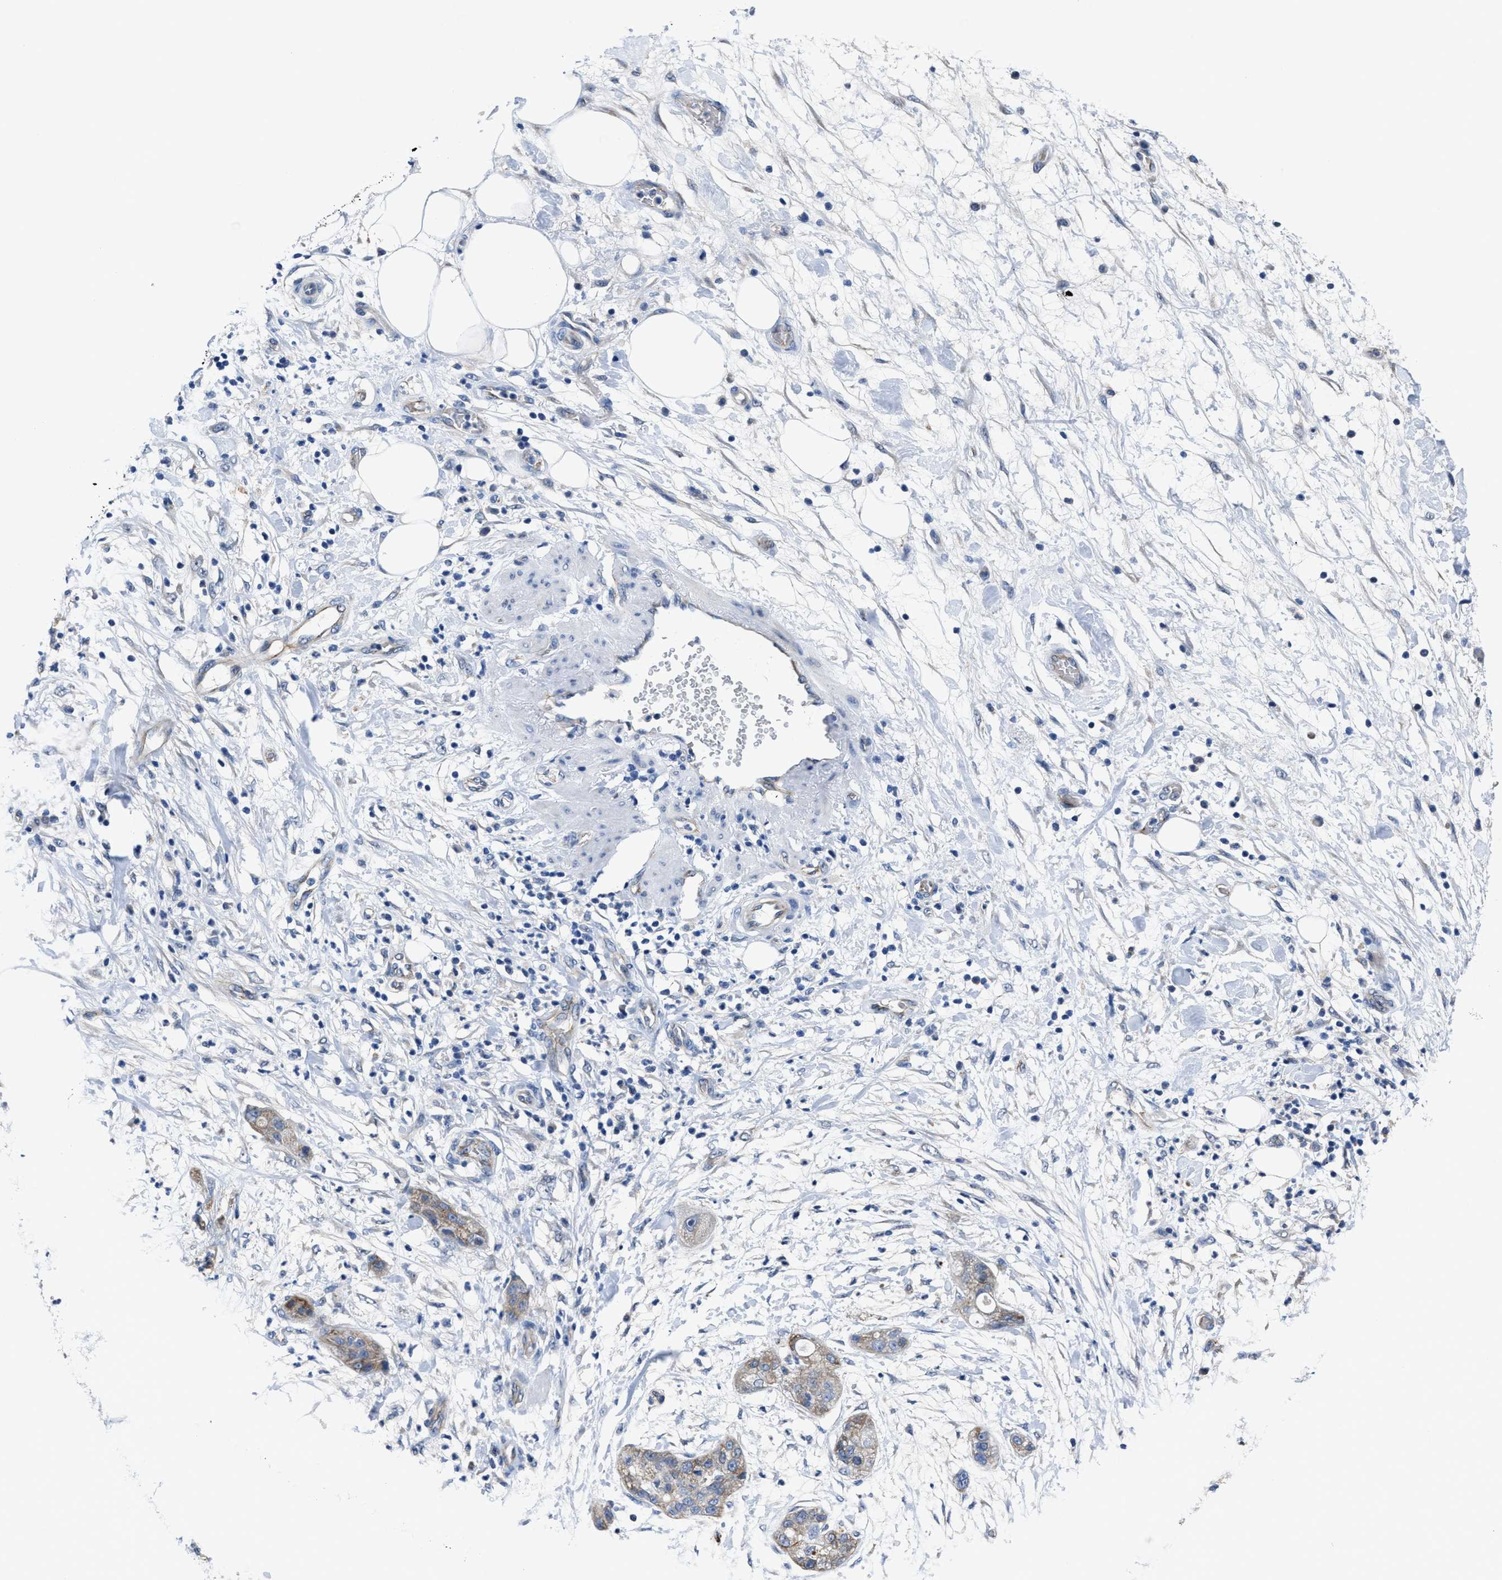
{"staining": {"intensity": "weak", "quantity": "25%-75%", "location": "cytoplasmic/membranous"}, "tissue": "pancreatic cancer", "cell_type": "Tumor cells", "image_type": "cancer", "snomed": [{"axis": "morphology", "description": "Adenocarcinoma, NOS"}, {"axis": "topography", "description": "Pancreas"}], "caption": "About 25%-75% of tumor cells in human pancreatic cancer (adenocarcinoma) display weak cytoplasmic/membranous protein expression as visualized by brown immunohistochemical staining.", "gene": "GHITM", "patient": {"sex": "female", "age": 78}}